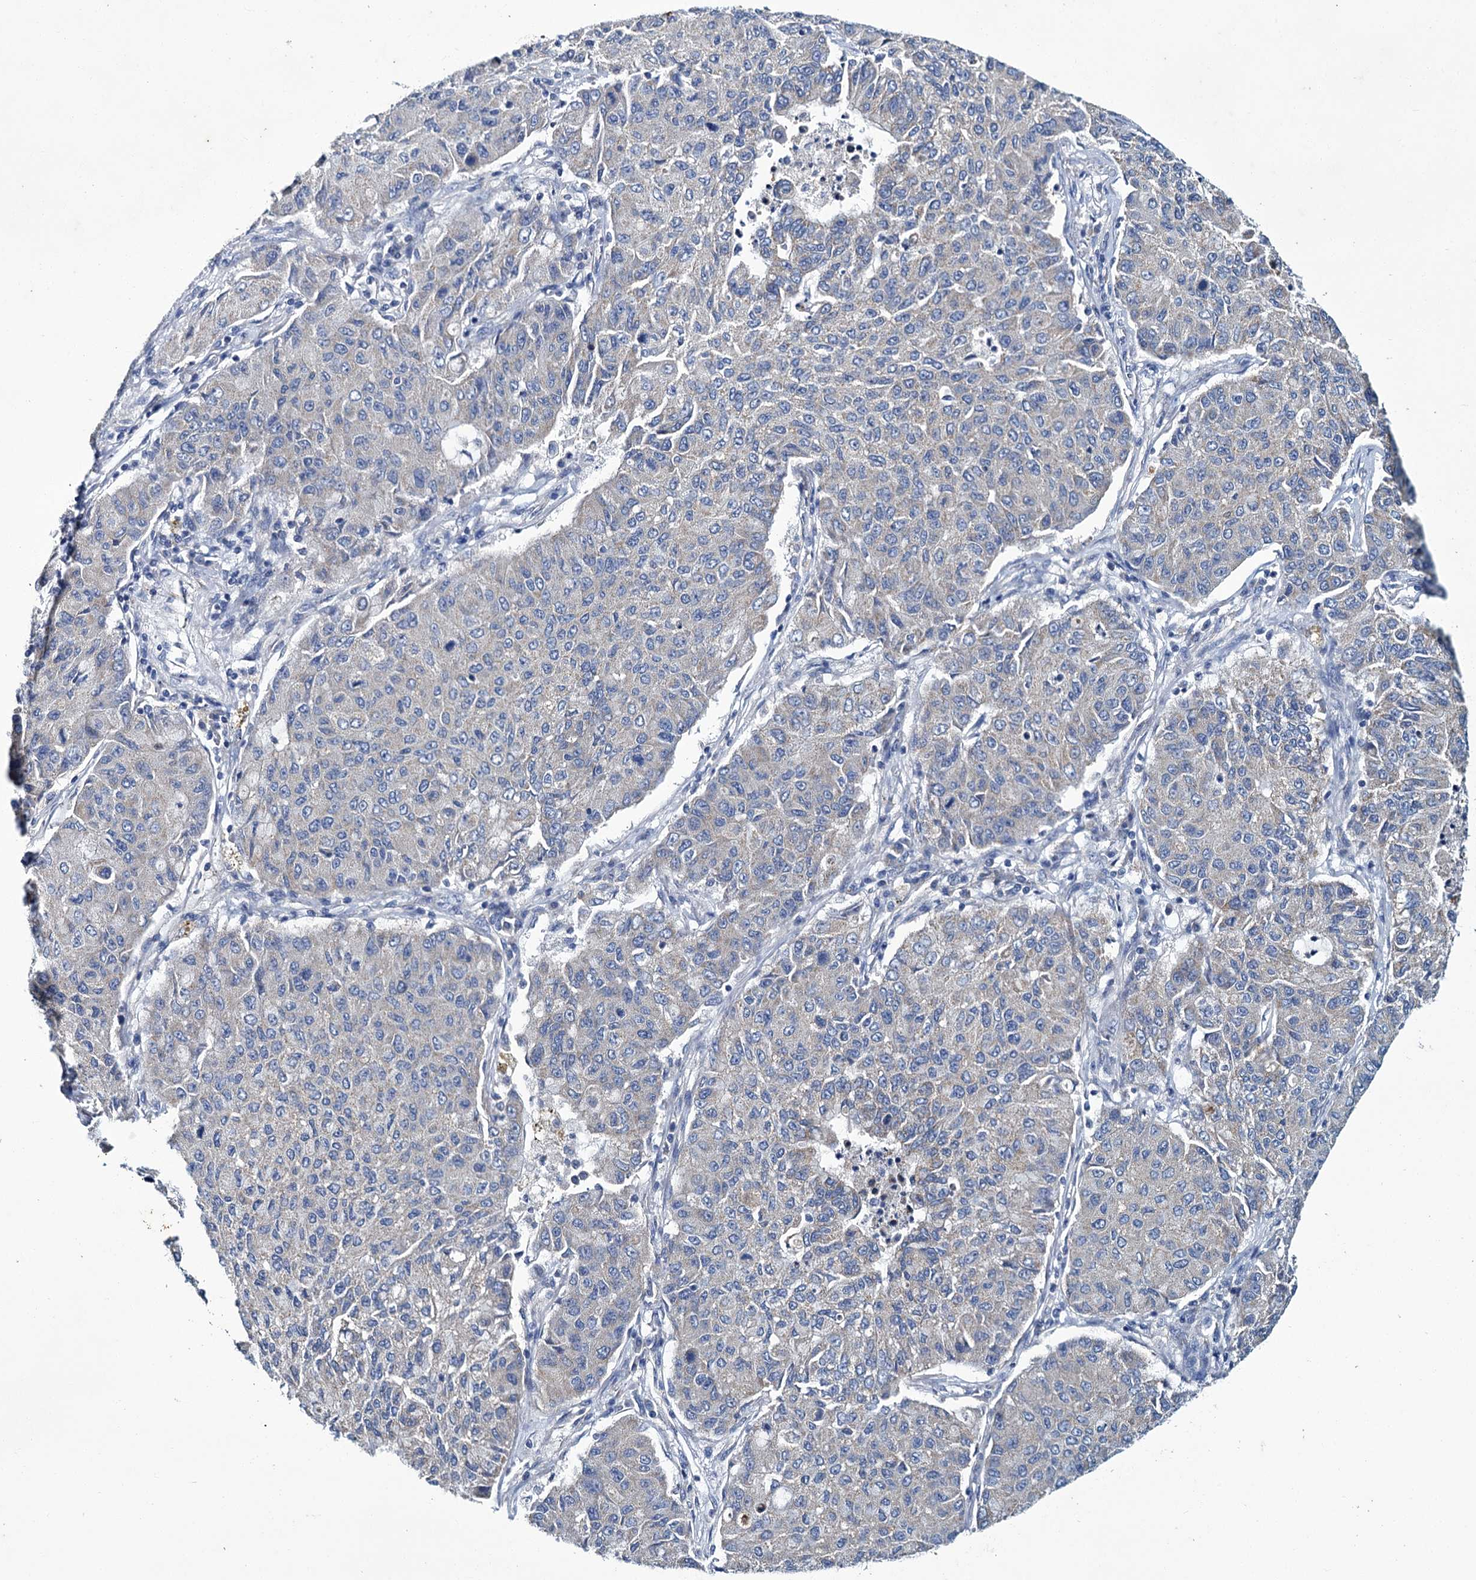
{"staining": {"intensity": "negative", "quantity": "none", "location": "none"}, "tissue": "lung cancer", "cell_type": "Tumor cells", "image_type": "cancer", "snomed": [{"axis": "morphology", "description": "Squamous cell carcinoma, NOS"}, {"axis": "topography", "description": "Lung"}], "caption": "Immunohistochemistry (IHC) micrograph of human lung cancer stained for a protein (brown), which displays no positivity in tumor cells.", "gene": "CEP295", "patient": {"sex": "male", "age": 74}}